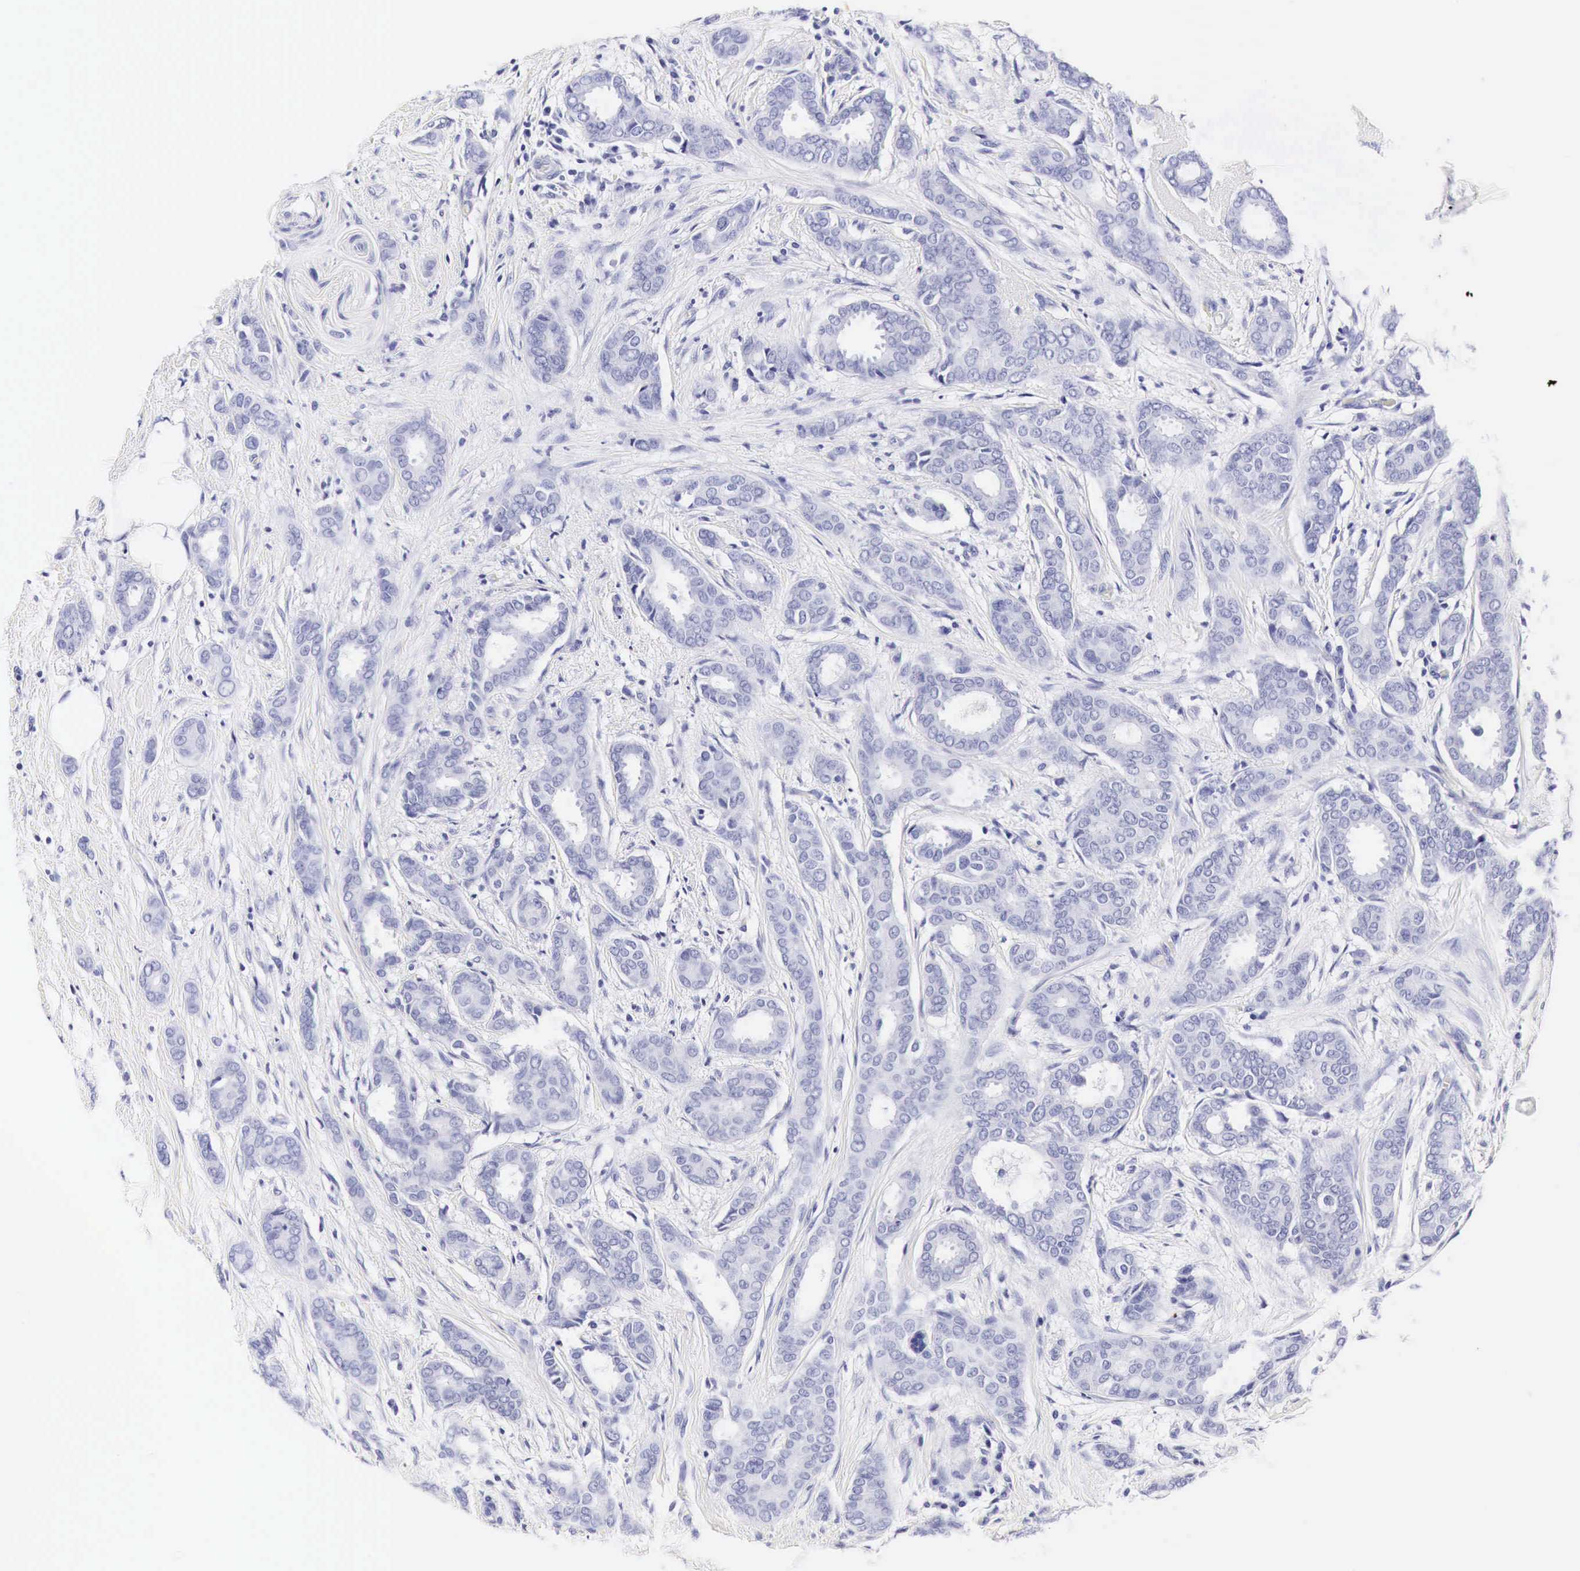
{"staining": {"intensity": "negative", "quantity": "none", "location": "none"}, "tissue": "breast cancer", "cell_type": "Tumor cells", "image_type": "cancer", "snomed": [{"axis": "morphology", "description": "Duct carcinoma"}, {"axis": "topography", "description": "Breast"}], "caption": "Micrograph shows no protein expression in tumor cells of breast infiltrating ductal carcinoma tissue. (IHC, brightfield microscopy, high magnification).", "gene": "ACP3", "patient": {"sex": "female", "age": 50}}